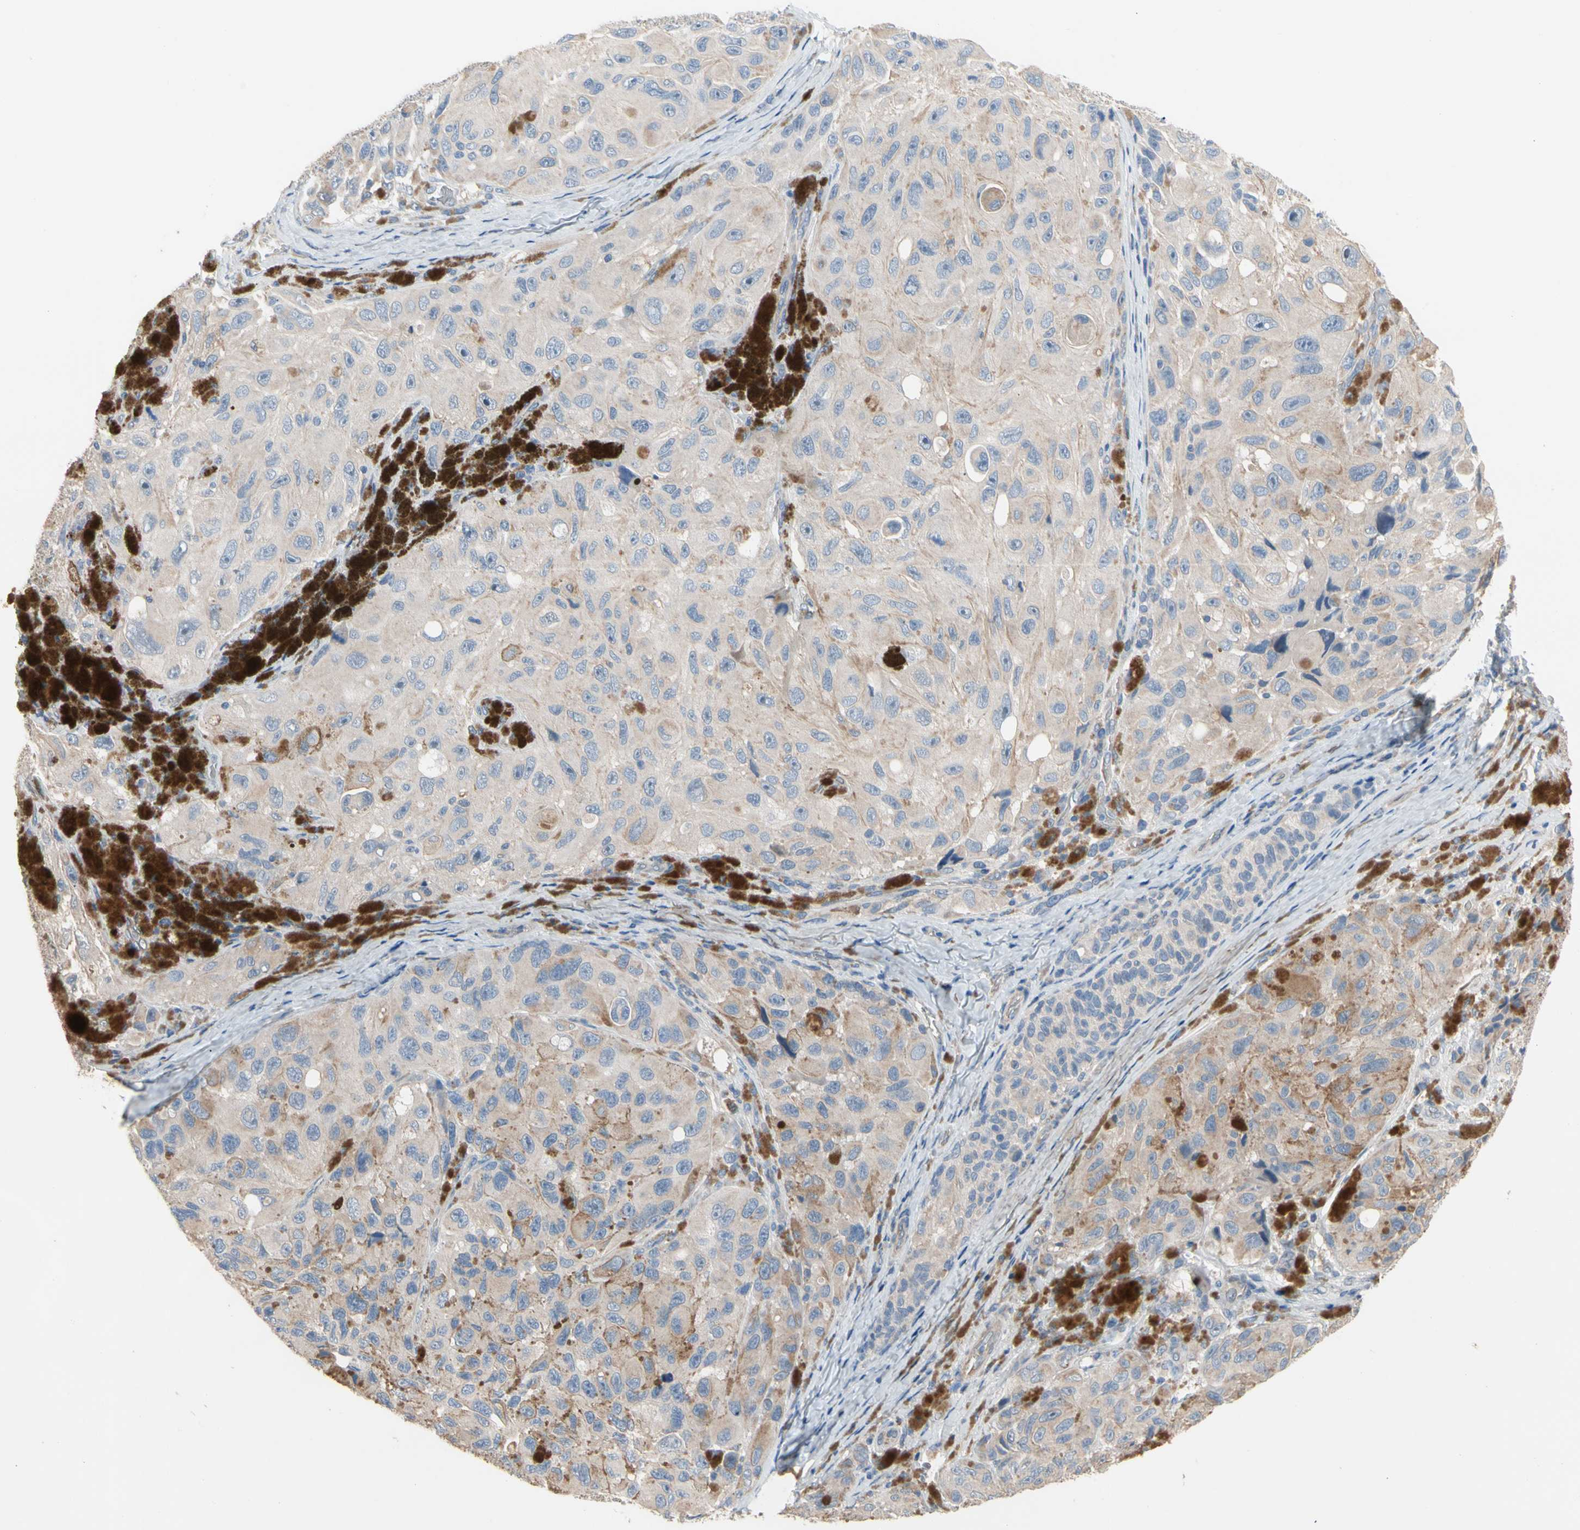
{"staining": {"intensity": "weak", "quantity": "25%-75%", "location": "cytoplasmic/membranous"}, "tissue": "melanoma", "cell_type": "Tumor cells", "image_type": "cancer", "snomed": [{"axis": "morphology", "description": "Malignant melanoma, NOS"}, {"axis": "topography", "description": "Skin"}], "caption": "Human melanoma stained with a brown dye reveals weak cytoplasmic/membranous positive staining in about 25%-75% of tumor cells.", "gene": "BBOX1", "patient": {"sex": "female", "age": 73}}